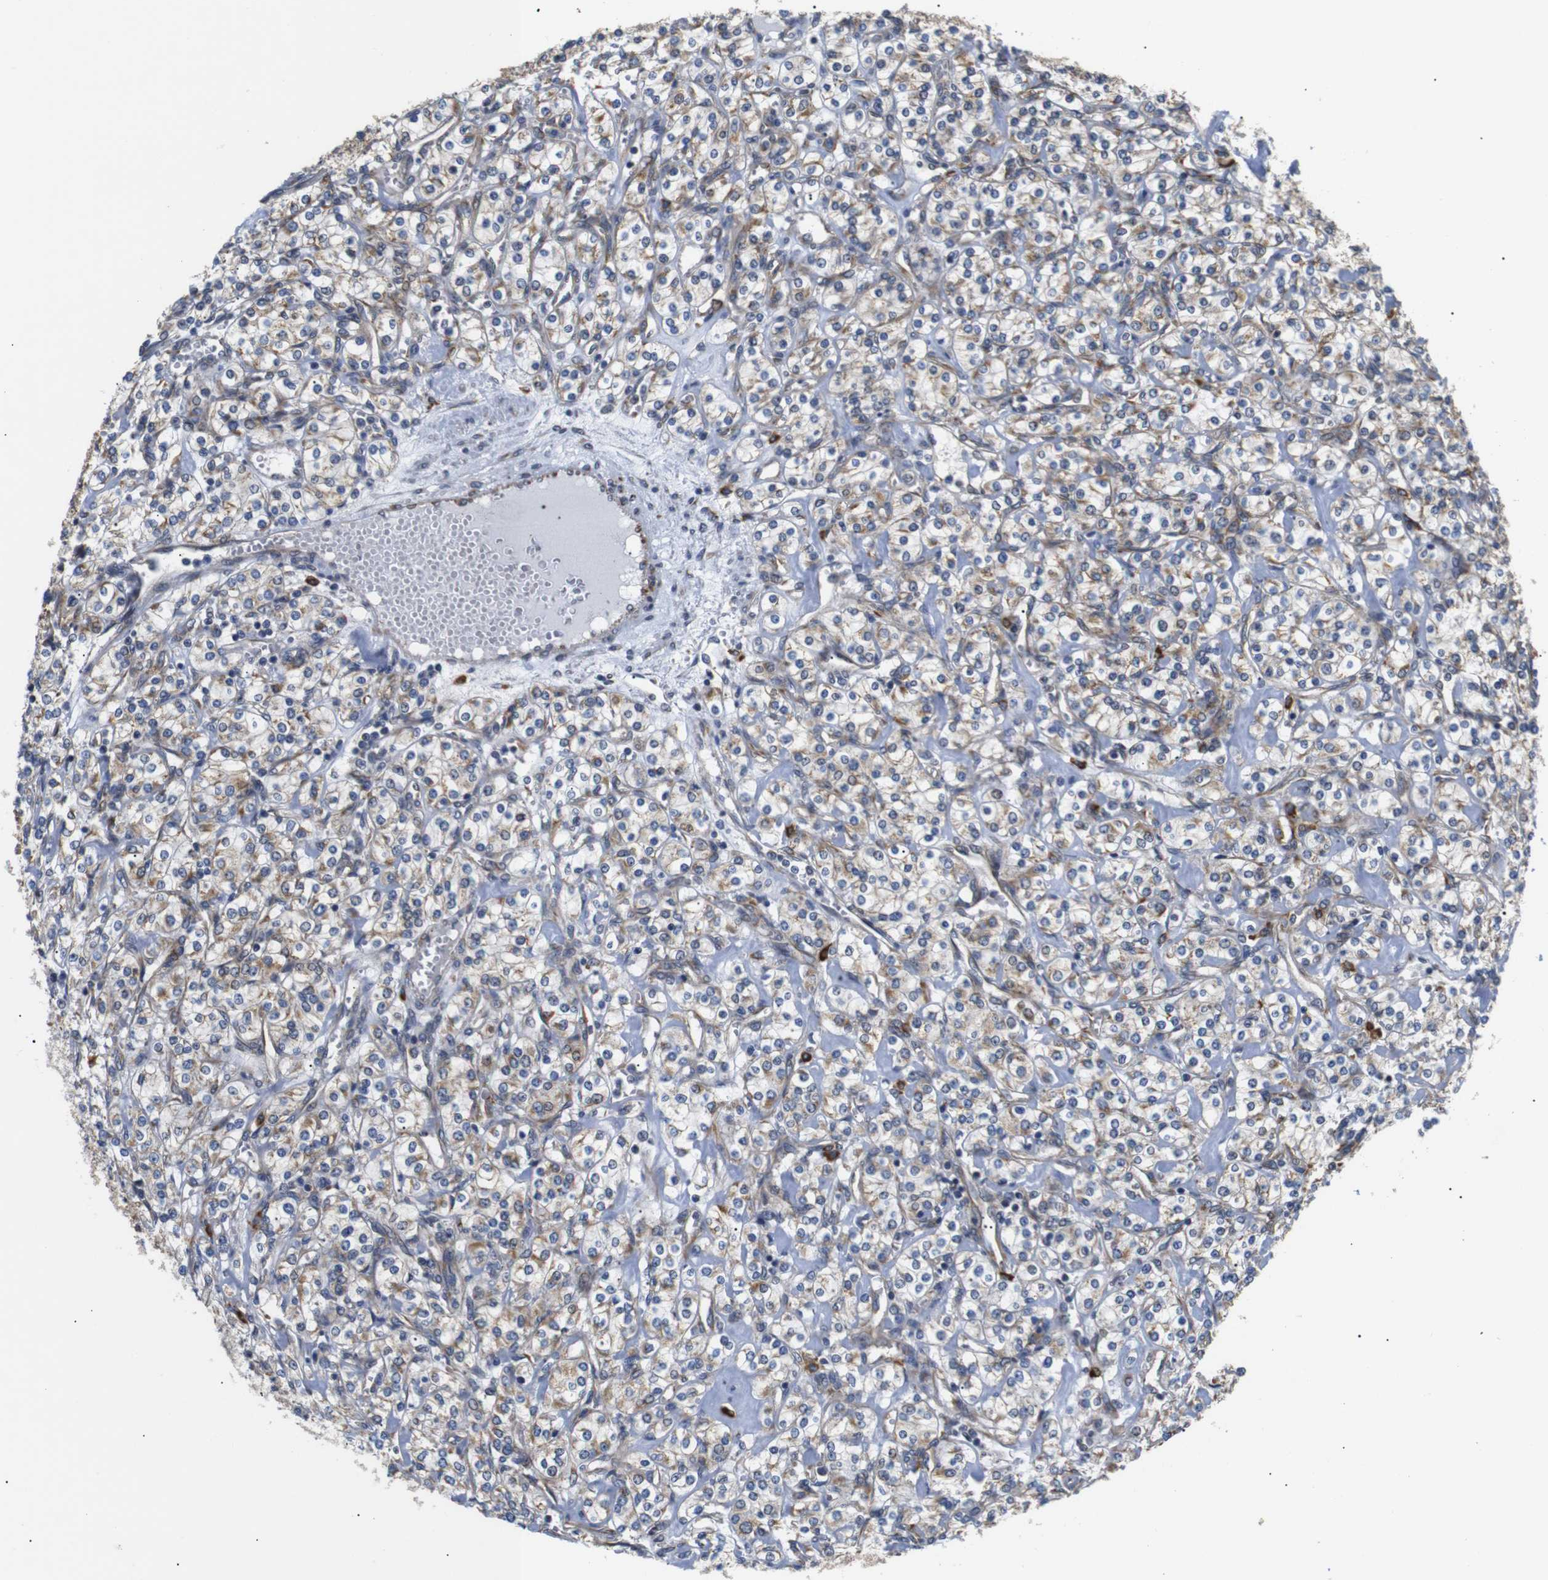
{"staining": {"intensity": "moderate", "quantity": "25%-75%", "location": "cytoplasmic/membranous"}, "tissue": "renal cancer", "cell_type": "Tumor cells", "image_type": "cancer", "snomed": [{"axis": "morphology", "description": "Adenocarcinoma, NOS"}, {"axis": "topography", "description": "Kidney"}], "caption": "Protein staining of renal cancer (adenocarcinoma) tissue reveals moderate cytoplasmic/membranous positivity in approximately 25%-75% of tumor cells.", "gene": "KANK4", "patient": {"sex": "male", "age": 77}}